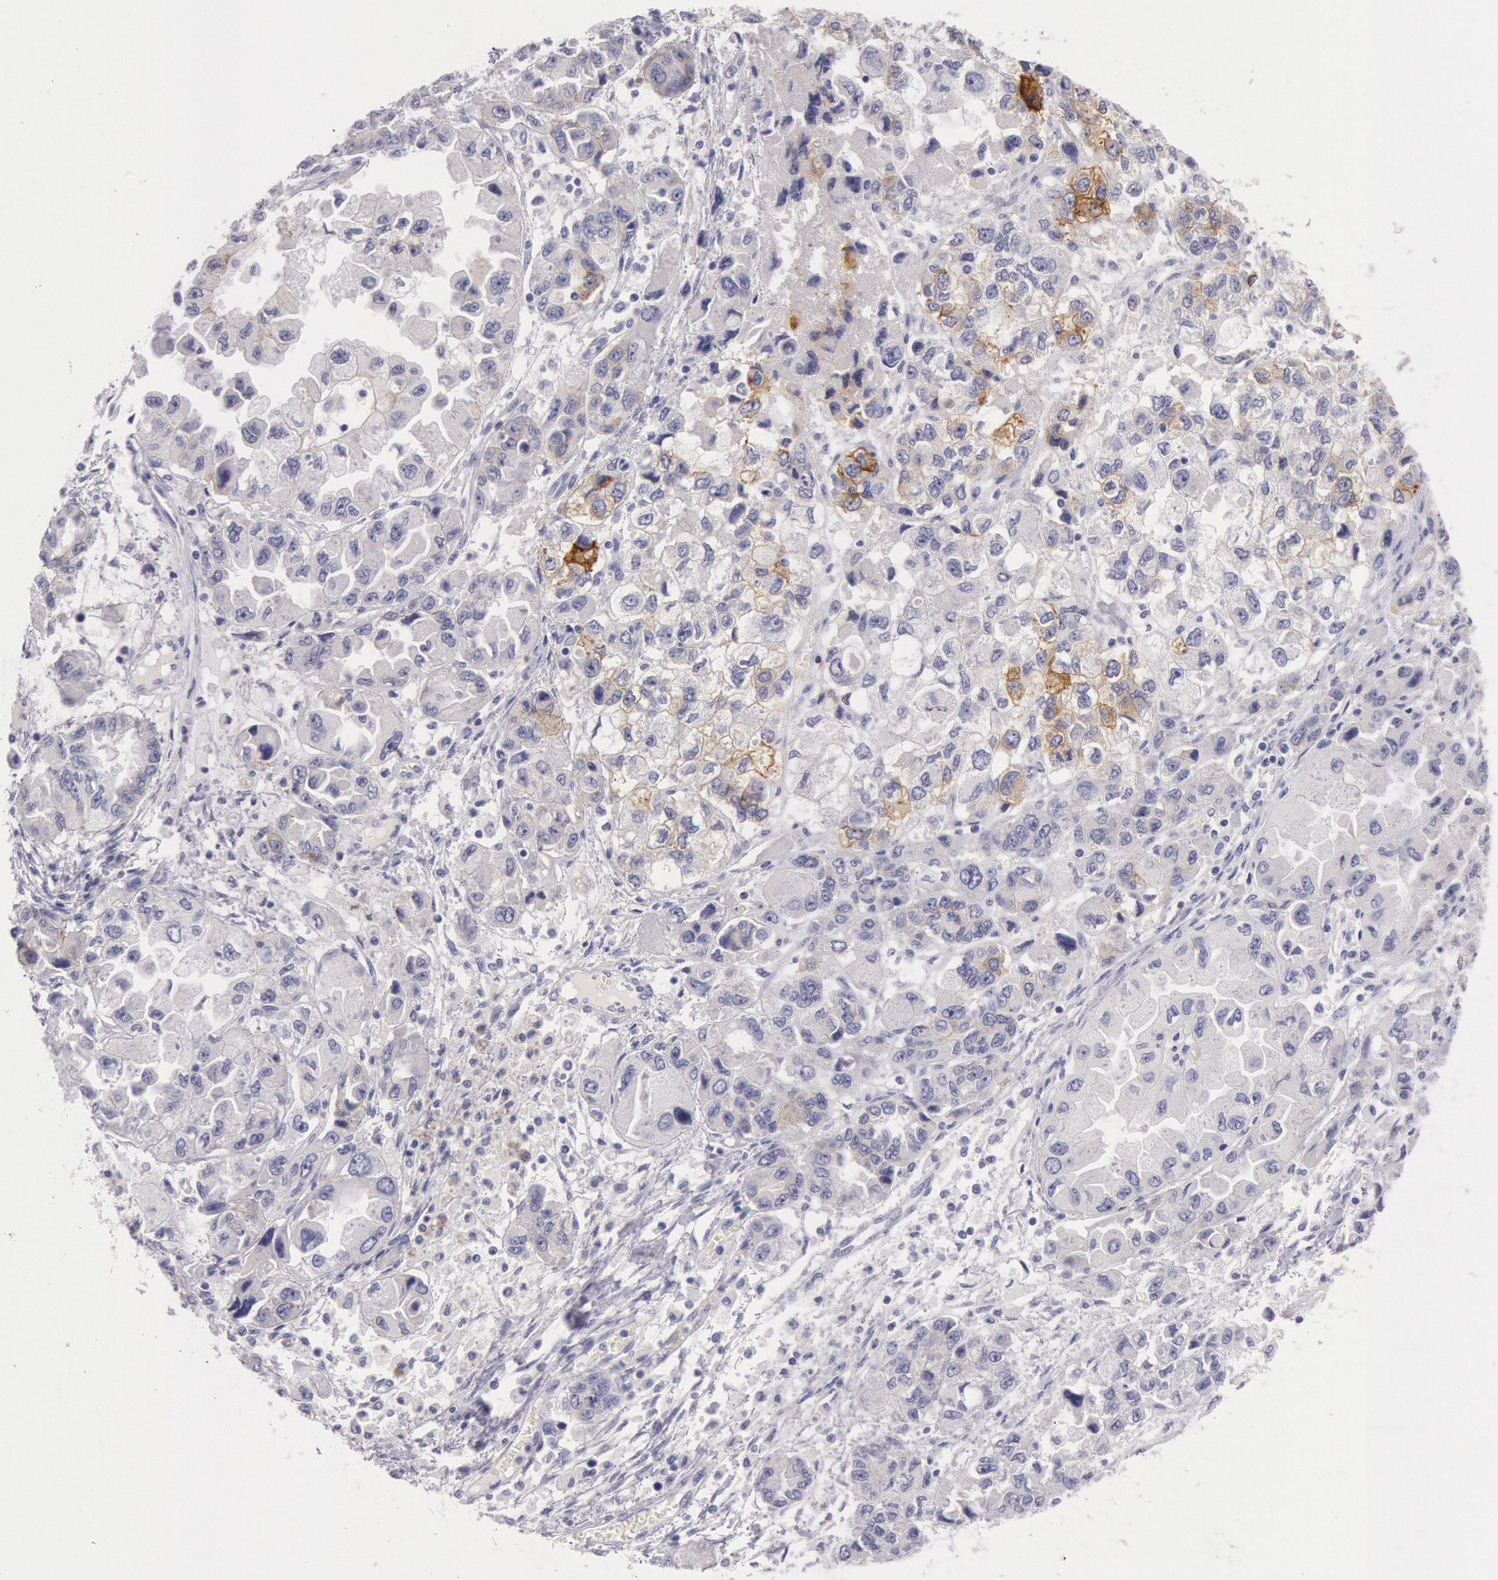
{"staining": {"intensity": "weak", "quantity": "<25%", "location": "cytoplasmic/membranous"}, "tissue": "ovarian cancer", "cell_type": "Tumor cells", "image_type": "cancer", "snomed": [{"axis": "morphology", "description": "Cystadenocarcinoma, serous, NOS"}, {"axis": "topography", "description": "Ovary"}], "caption": "A histopathology image of human ovarian cancer (serous cystadenocarcinoma) is negative for staining in tumor cells.", "gene": "EGFR", "patient": {"sex": "female", "age": 84}}